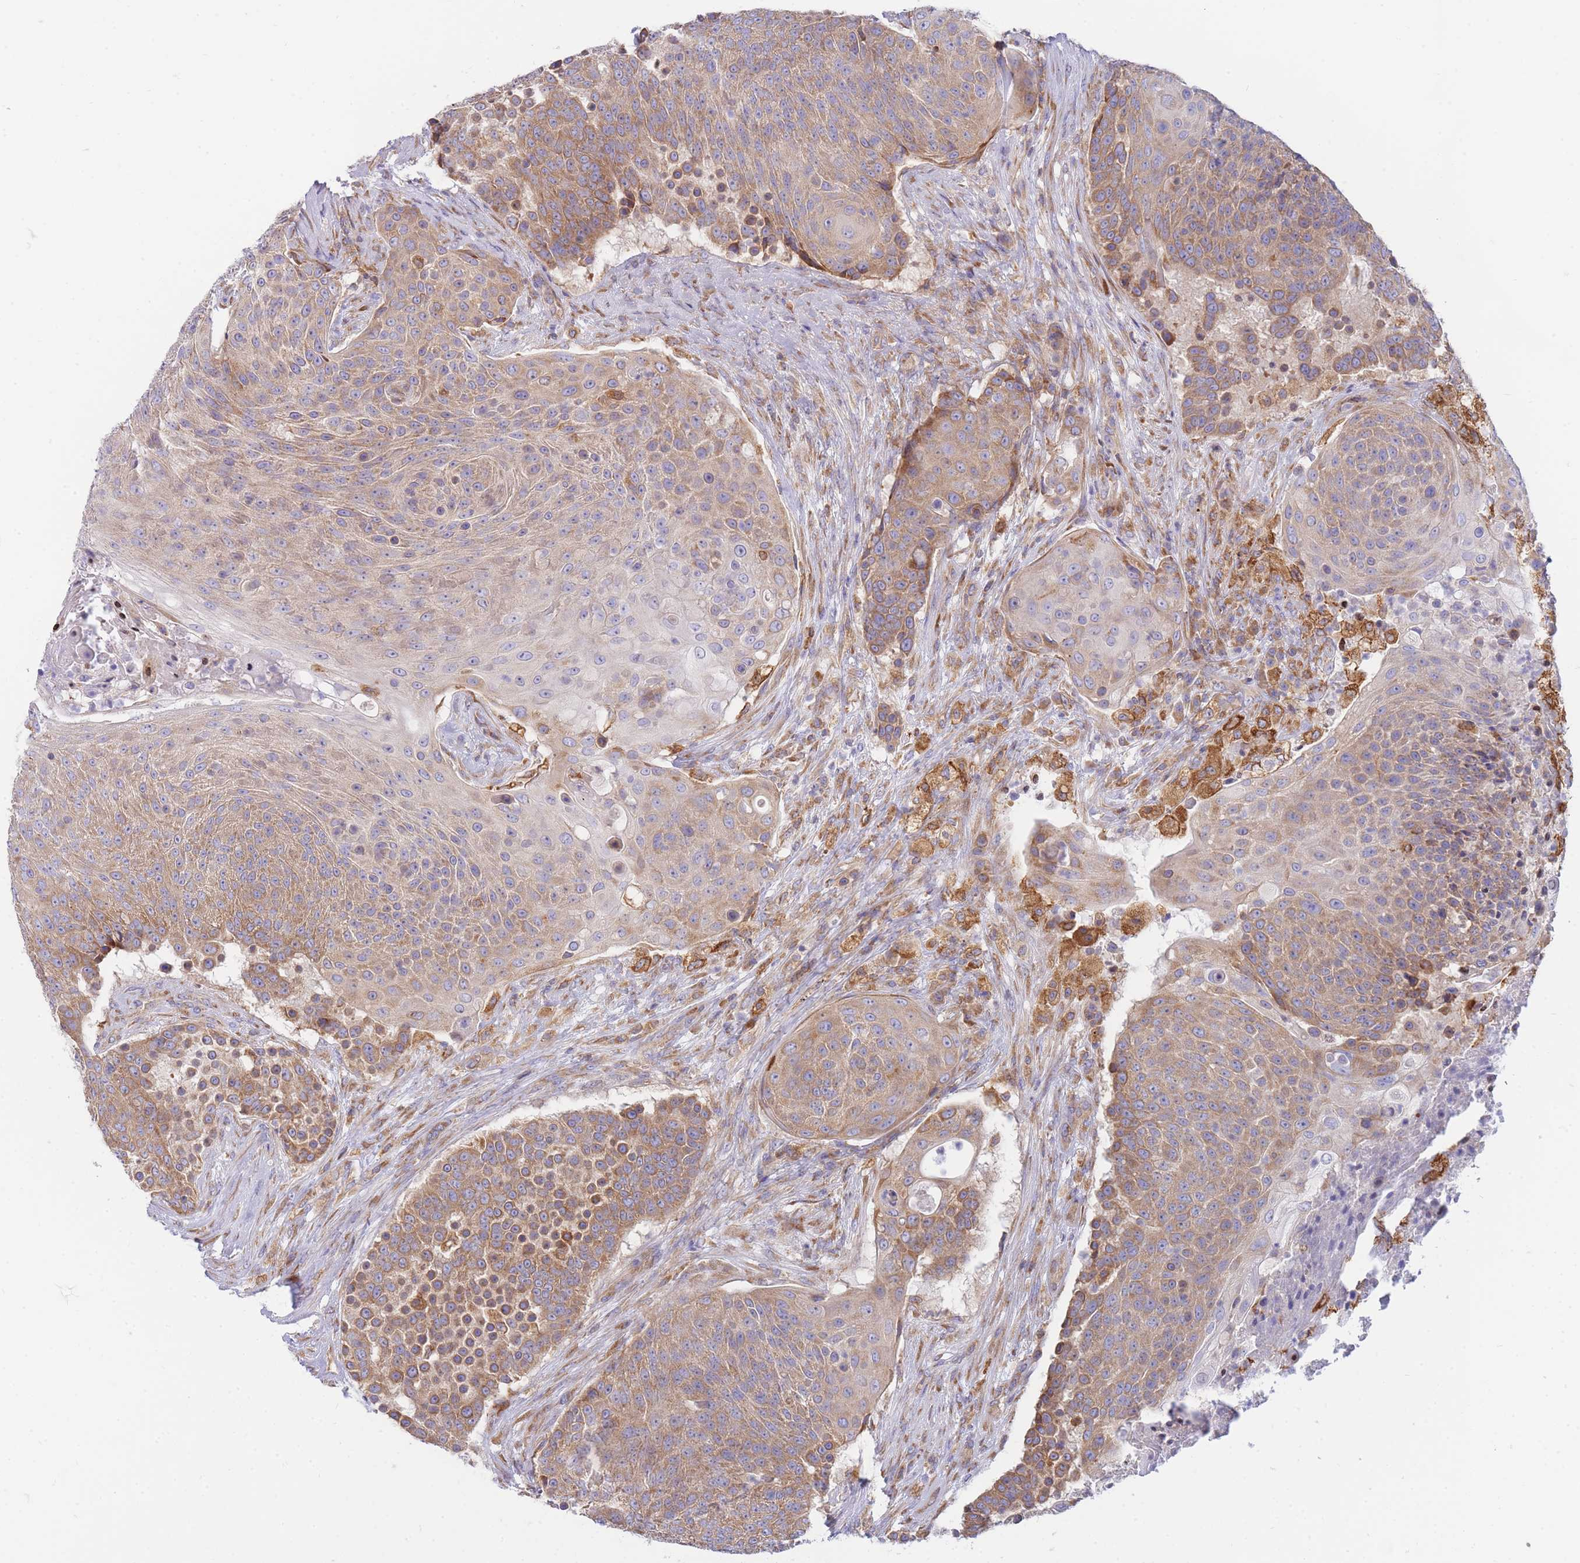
{"staining": {"intensity": "moderate", "quantity": ">75%", "location": "cytoplasmic/membranous"}, "tissue": "urothelial cancer", "cell_type": "Tumor cells", "image_type": "cancer", "snomed": [{"axis": "morphology", "description": "Urothelial carcinoma, High grade"}, {"axis": "topography", "description": "Urinary bladder"}], "caption": "Immunohistochemical staining of human high-grade urothelial carcinoma exhibits medium levels of moderate cytoplasmic/membranous protein positivity in about >75% of tumor cells.", "gene": "SH2B2", "patient": {"sex": "female", "age": 63}}